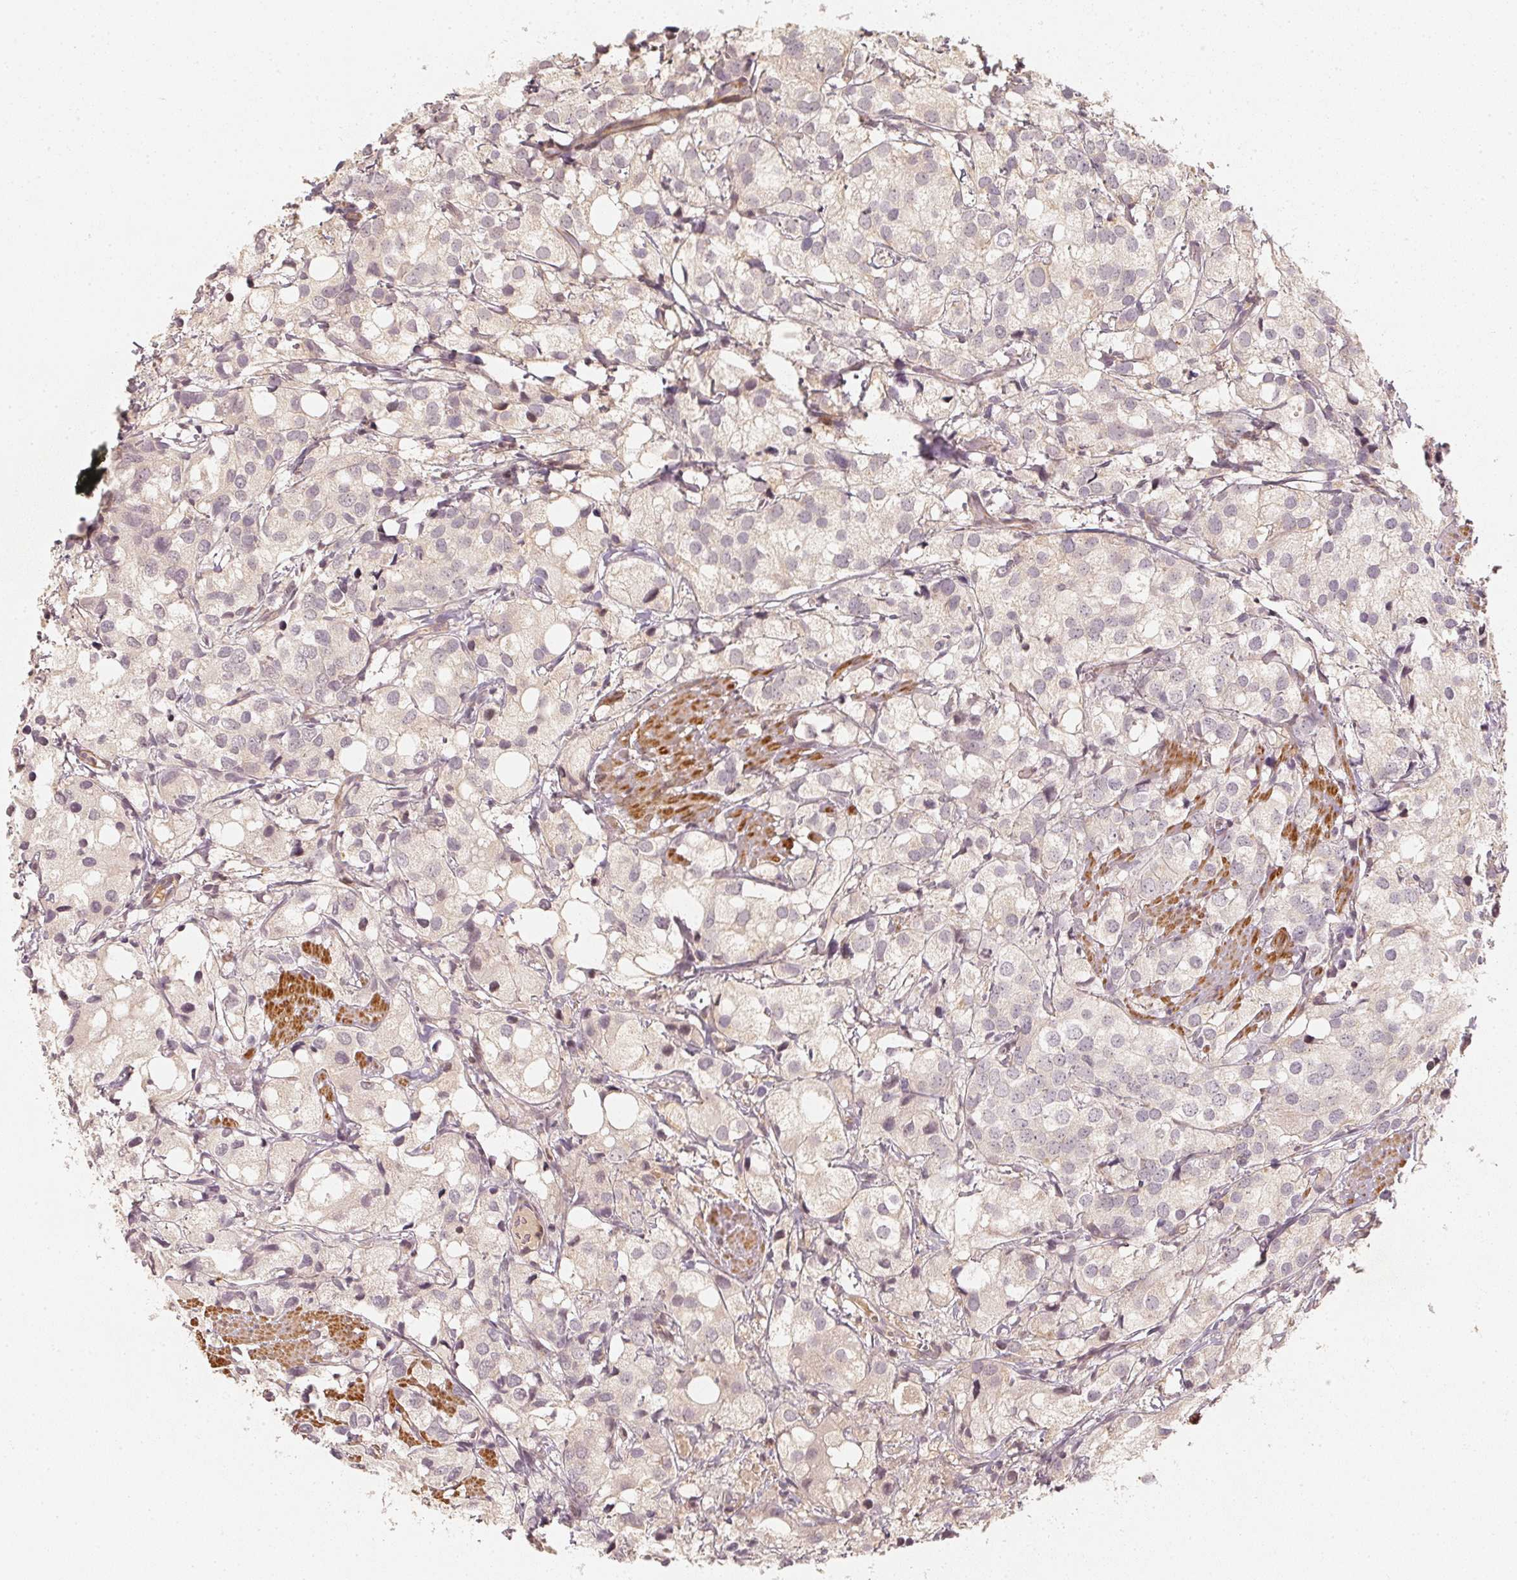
{"staining": {"intensity": "negative", "quantity": "none", "location": "none"}, "tissue": "prostate cancer", "cell_type": "Tumor cells", "image_type": "cancer", "snomed": [{"axis": "morphology", "description": "Adenocarcinoma, High grade"}, {"axis": "topography", "description": "Prostate"}], "caption": "Photomicrograph shows no protein positivity in tumor cells of prostate cancer tissue.", "gene": "SERPINE1", "patient": {"sex": "male", "age": 86}}